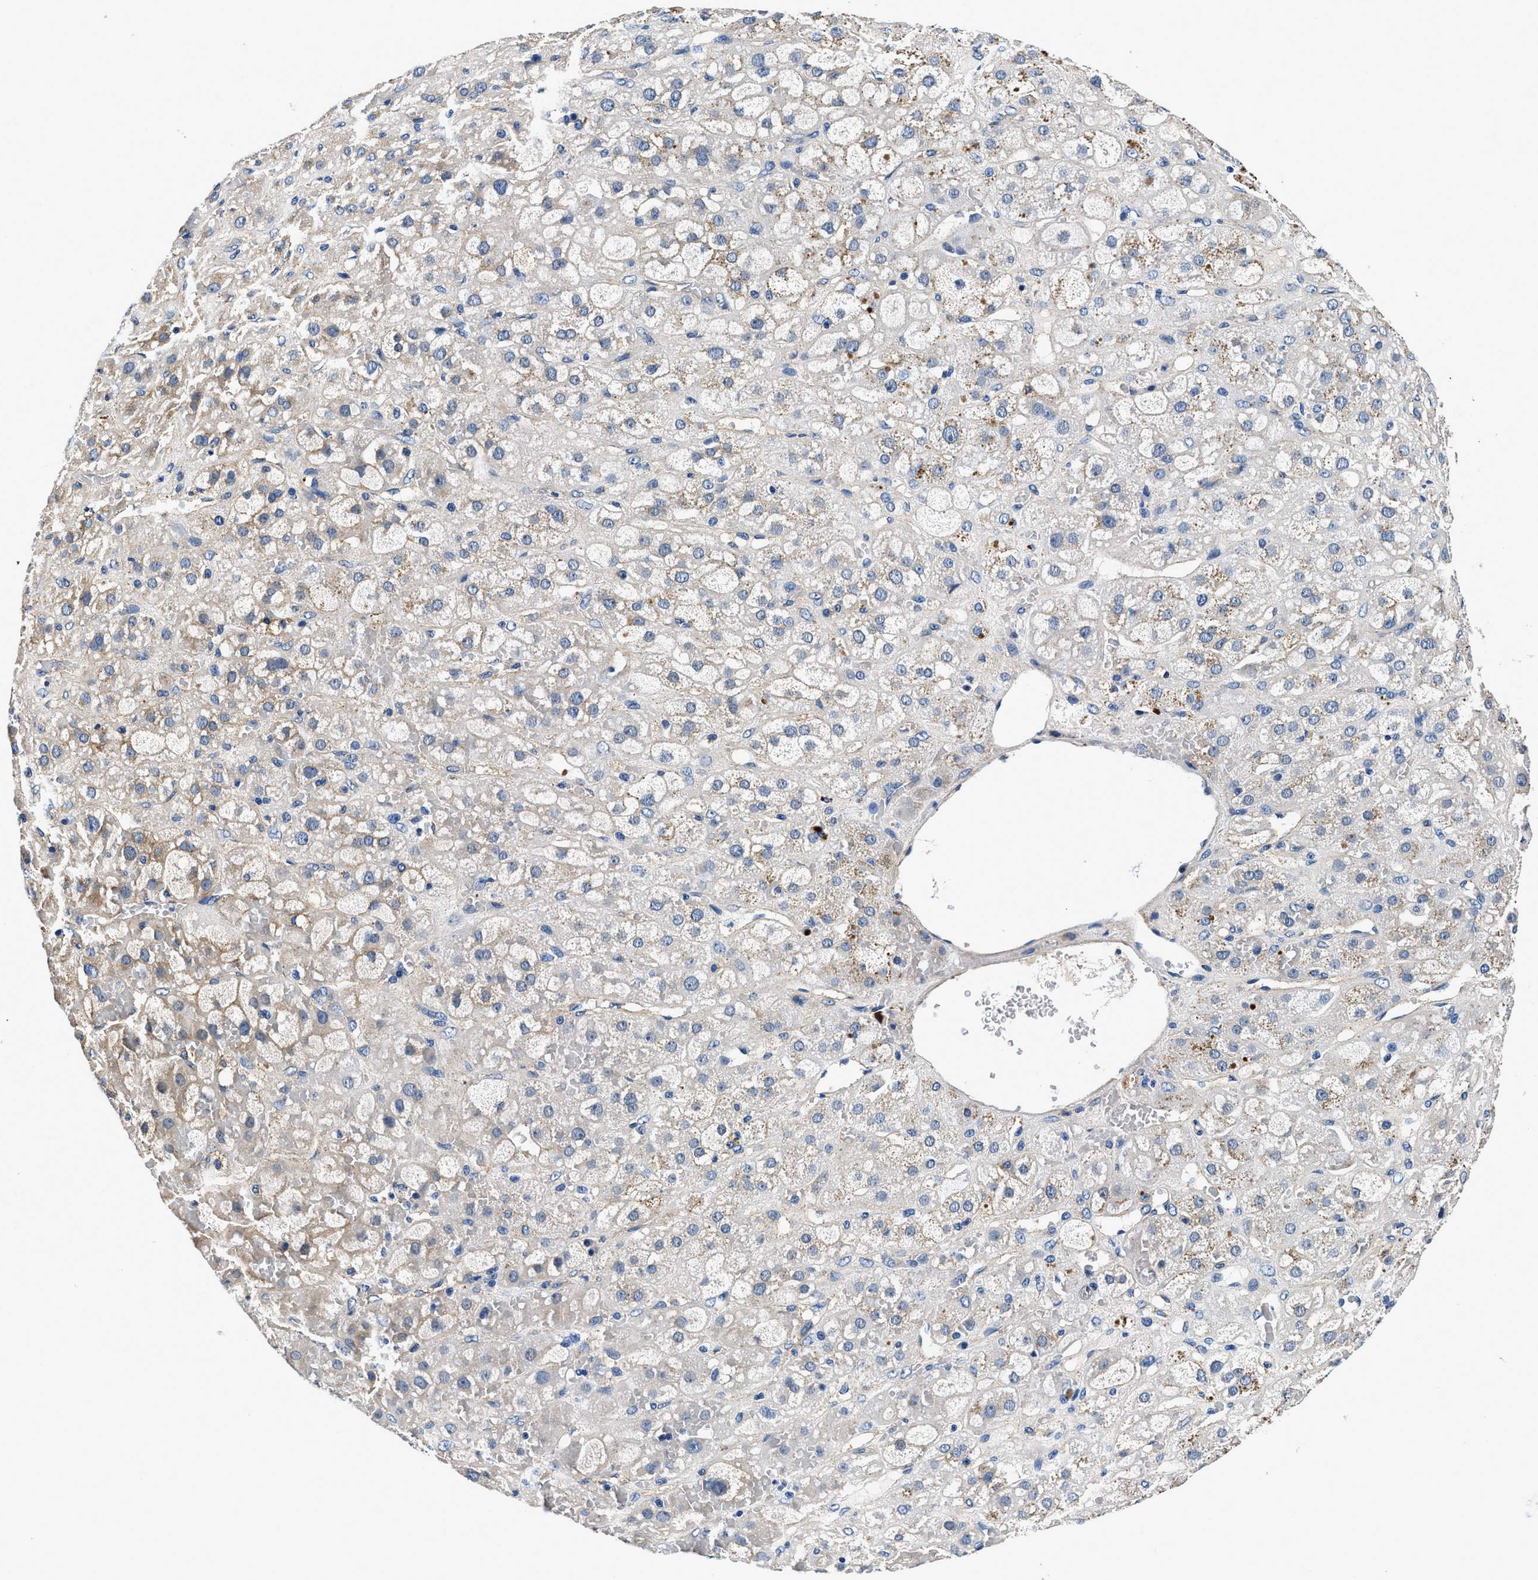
{"staining": {"intensity": "moderate", "quantity": "<25%", "location": "cytoplasmic/membranous"}, "tissue": "adrenal gland", "cell_type": "Glandular cells", "image_type": "normal", "snomed": [{"axis": "morphology", "description": "Normal tissue, NOS"}, {"axis": "topography", "description": "Adrenal gland"}], "caption": "This image demonstrates immunohistochemistry (IHC) staining of normal human adrenal gland, with low moderate cytoplasmic/membranous positivity in approximately <25% of glandular cells.", "gene": "ZFAND3", "patient": {"sex": "female", "age": 47}}